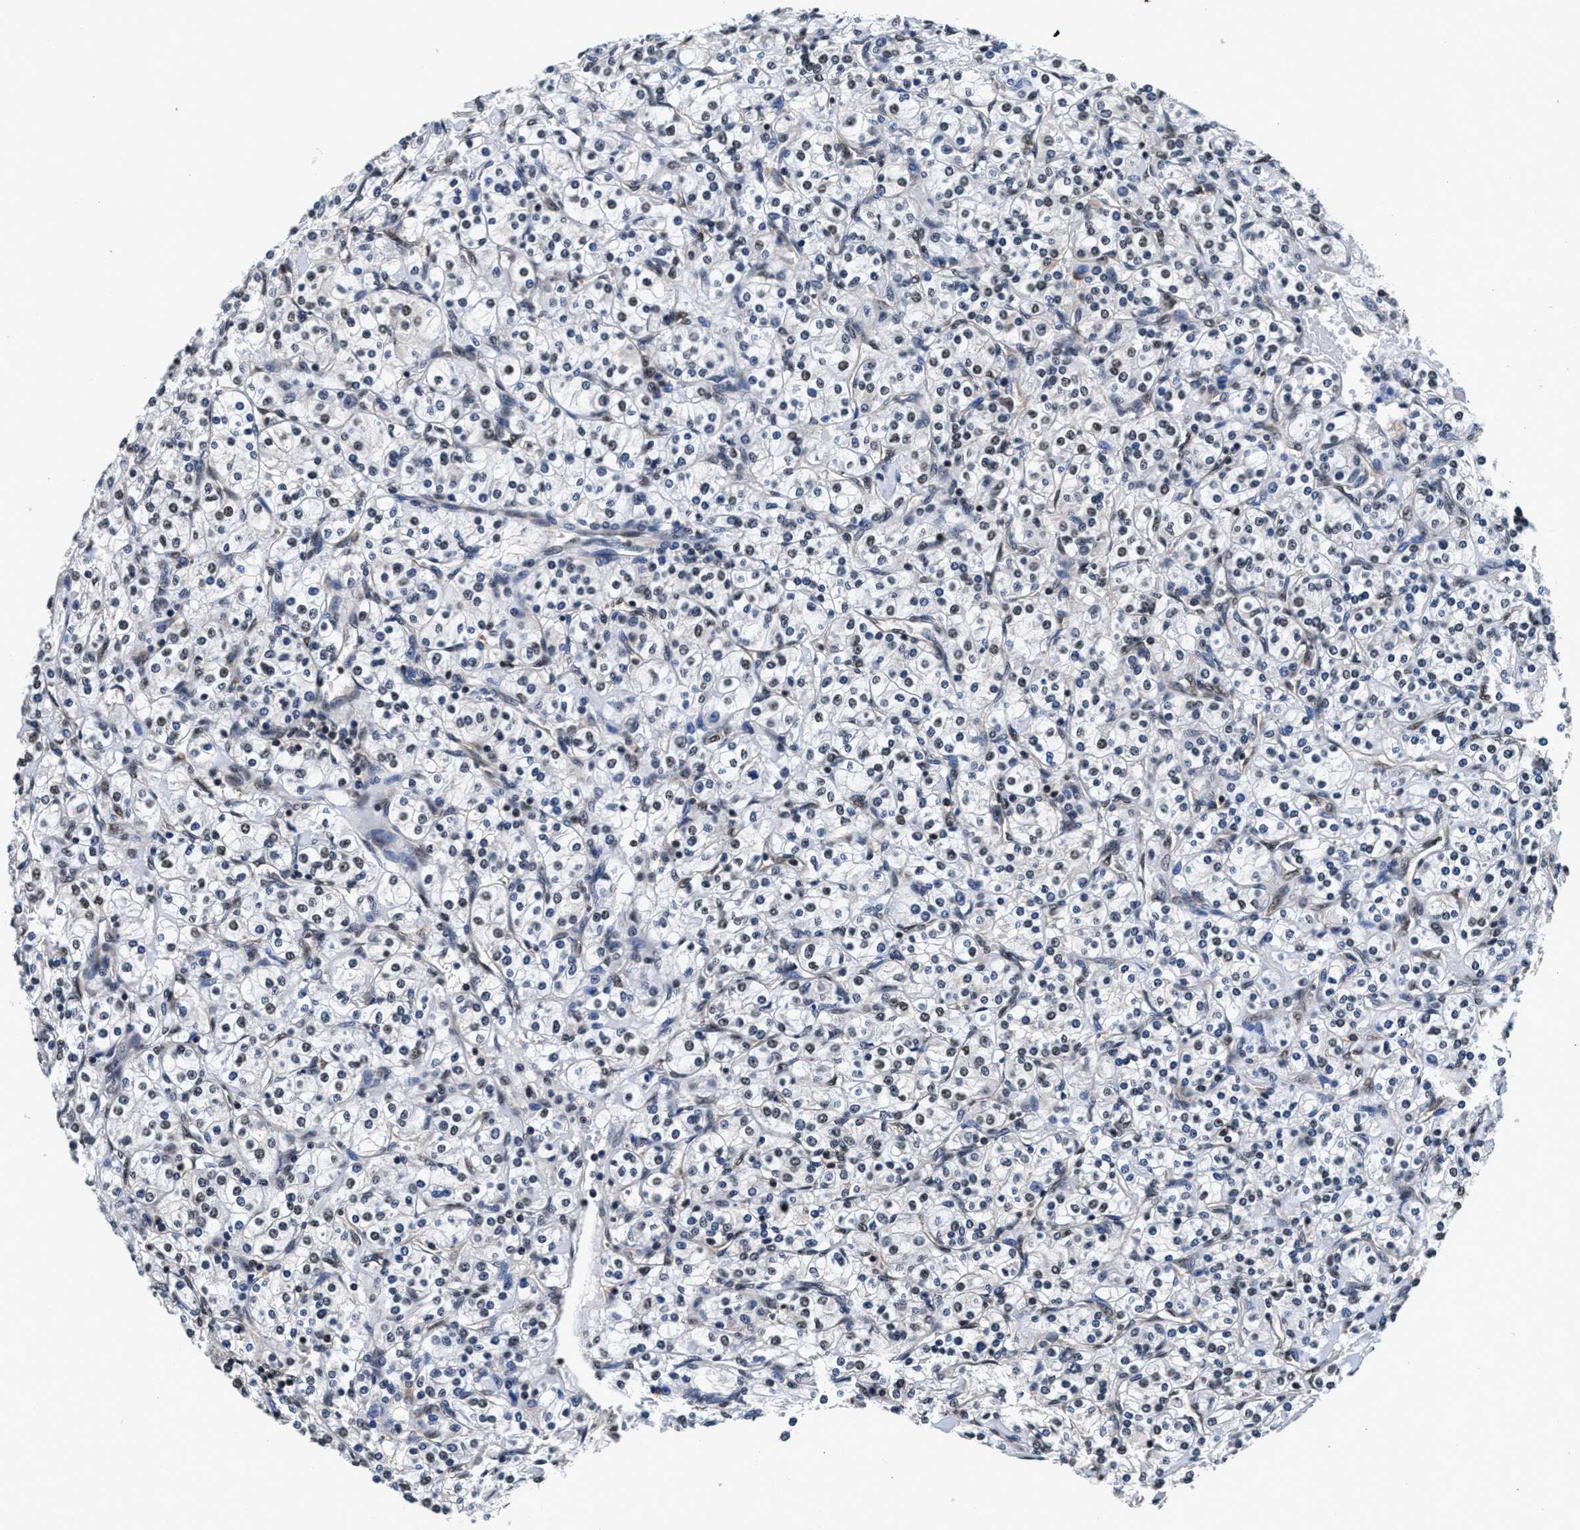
{"staining": {"intensity": "weak", "quantity": "25%-75%", "location": "nuclear"}, "tissue": "renal cancer", "cell_type": "Tumor cells", "image_type": "cancer", "snomed": [{"axis": "morphology", "description": "Adenocarcinoma, NOS"}, {"axis": "topography", "description": "Kidney"}], "caption": "This image demonstrates IHC staining of renal adenocarcinoma, with low weak nuclear positivity in approximately 25%-75% of tumor cells.", "gene": "USP16", "patient": {"sex": "male", "age": 77}}